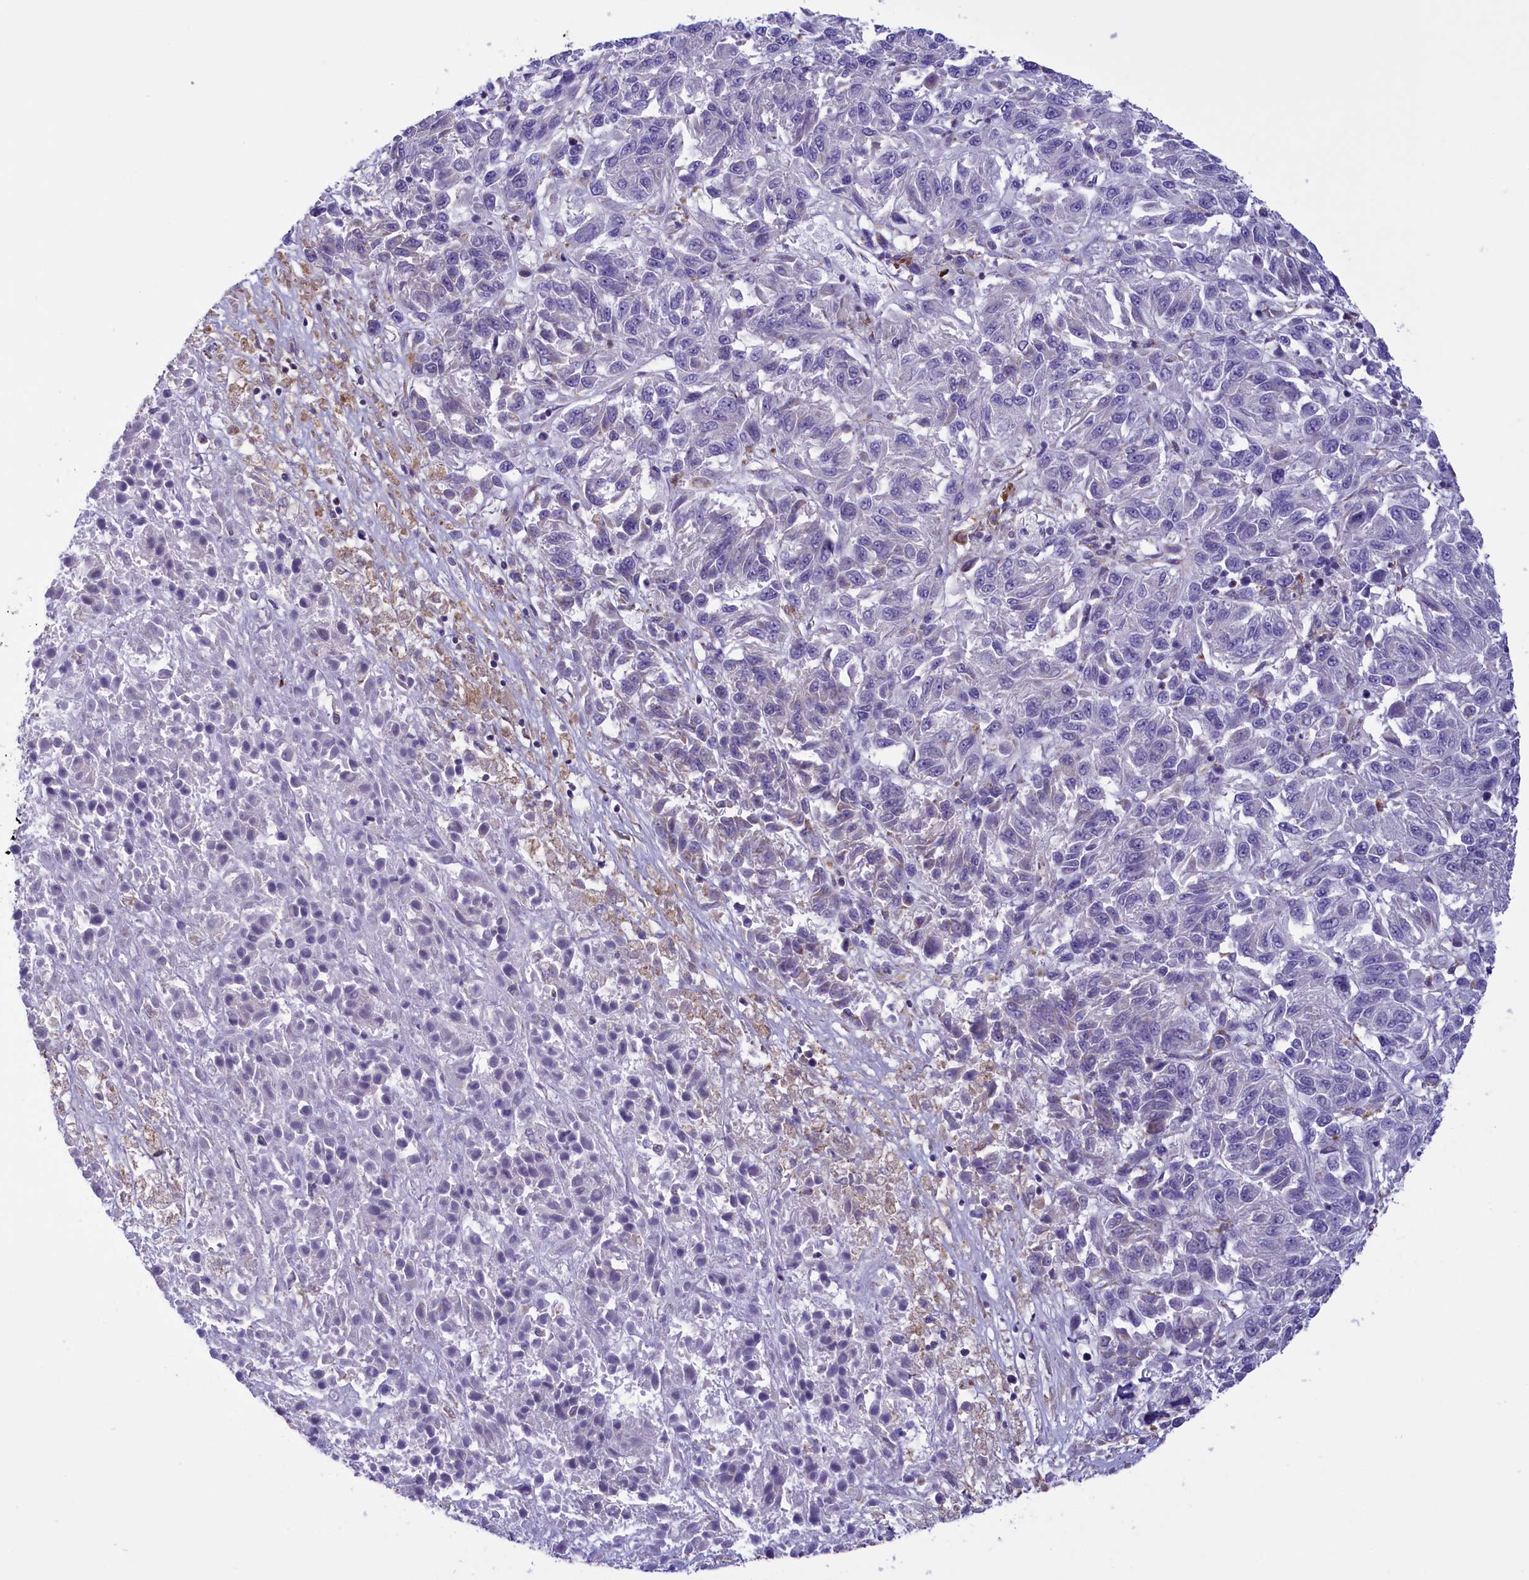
{"staining": {"intensity": "negative", "quantity": "none", "location": "none"}, "tissue": "melanoma", "cell_type": "Tumor cells", "image_type": "cancer", "snomed": [{"axis": "morphology", "description": "Malignant melanoma, Metastatic site"}, {"axis": "topography", "description": "Lung"}], "caption": "The micrograph displays no staining of tumor cells in melanoma. (Brightfield microscopy of DAB (3,3'-diaminobenzidine) IHC at high magnification).", "gene": "CORO7-PAM16", "patient": {"sex": "male", "age": 64}}